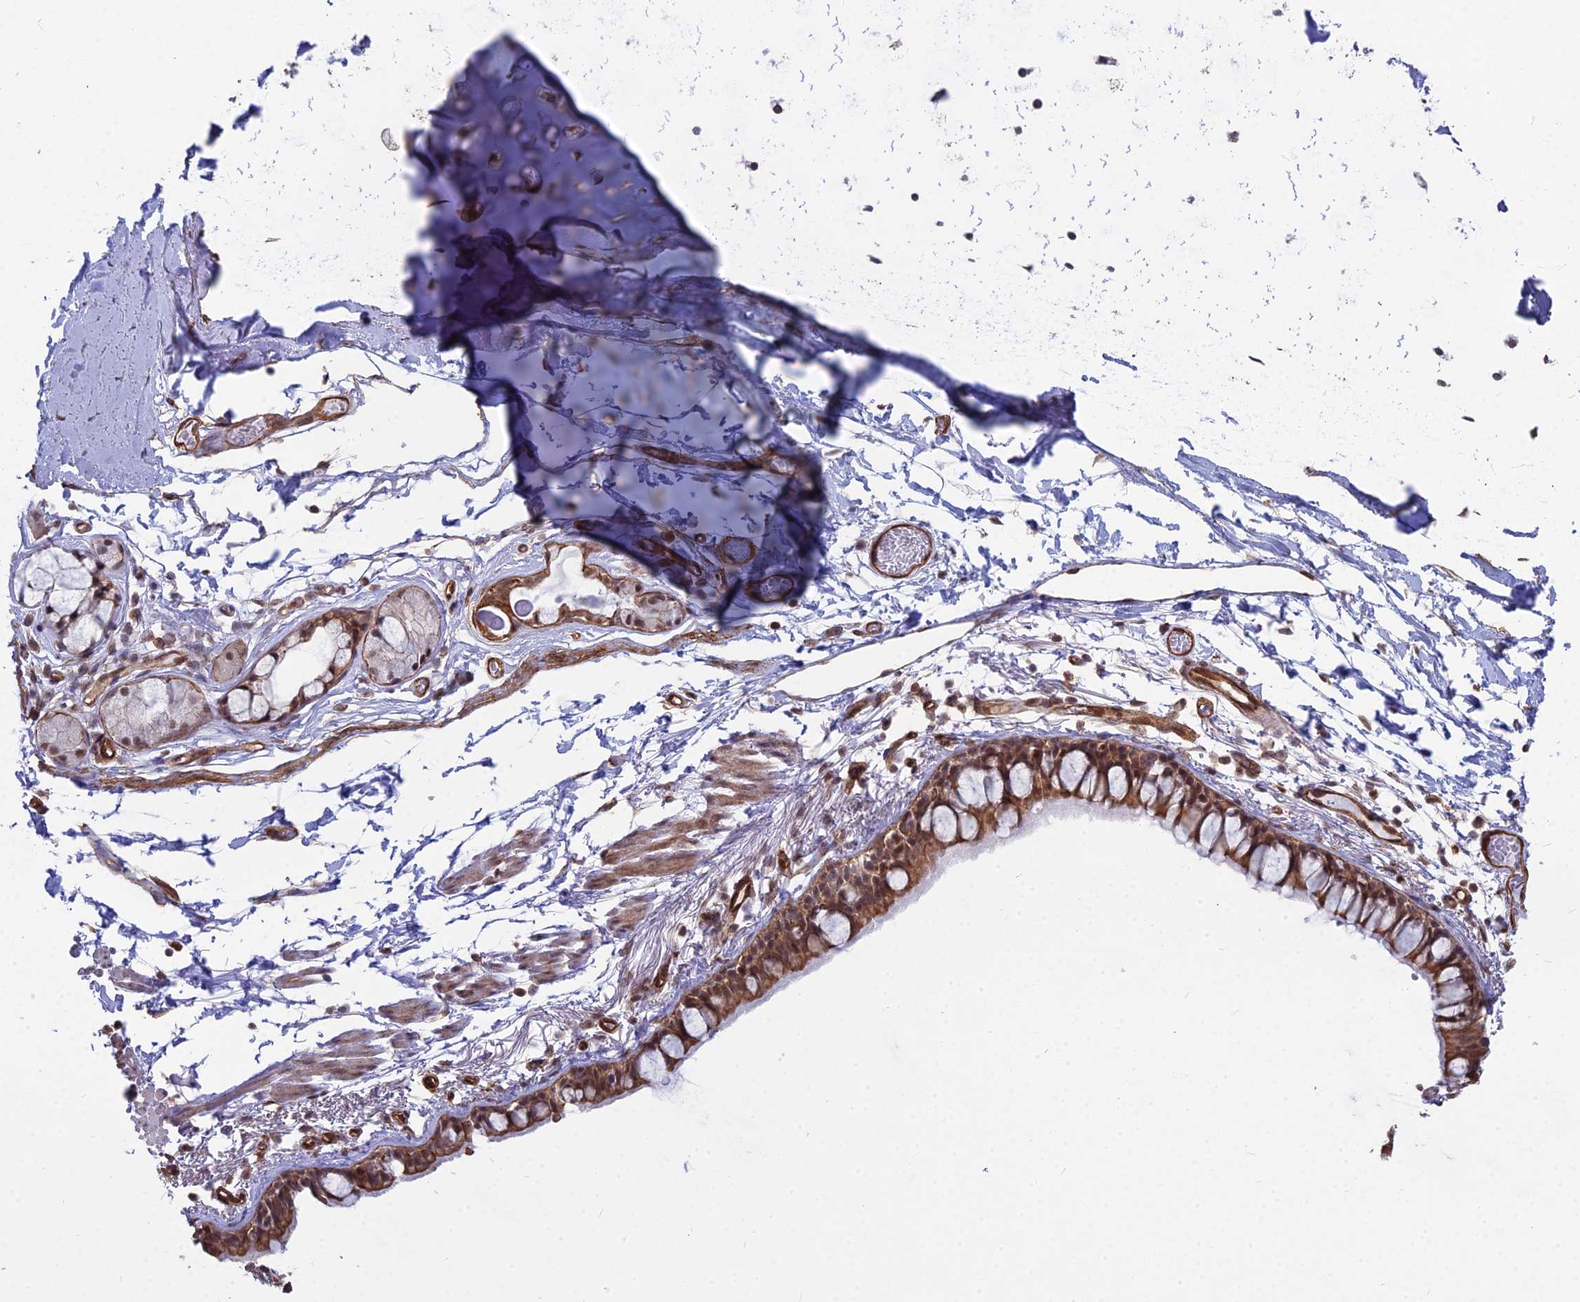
{"staining": {"intensity": "moderate", "quantity": ">75%", "location": "cytoplasmic/membranous,nuclear"}, "tissue": "bronchus", "cell_type": "Respiratory epithelial cells", "image_type": "normal", "snomed": [{"axis": "morphology", "description": "Normal tissue, NOS"}, {"axis": "topography", "description": "Cartilage tissue"}], "caption": "Protein analysis of unremarkable bronchus reveals moderate cytoplasmic/membranous,nuclear positivity in approximately >75% of respiratory epithelial cells.", "gene": "YJU2", "patient": {"sex": "male", "age": 63}}